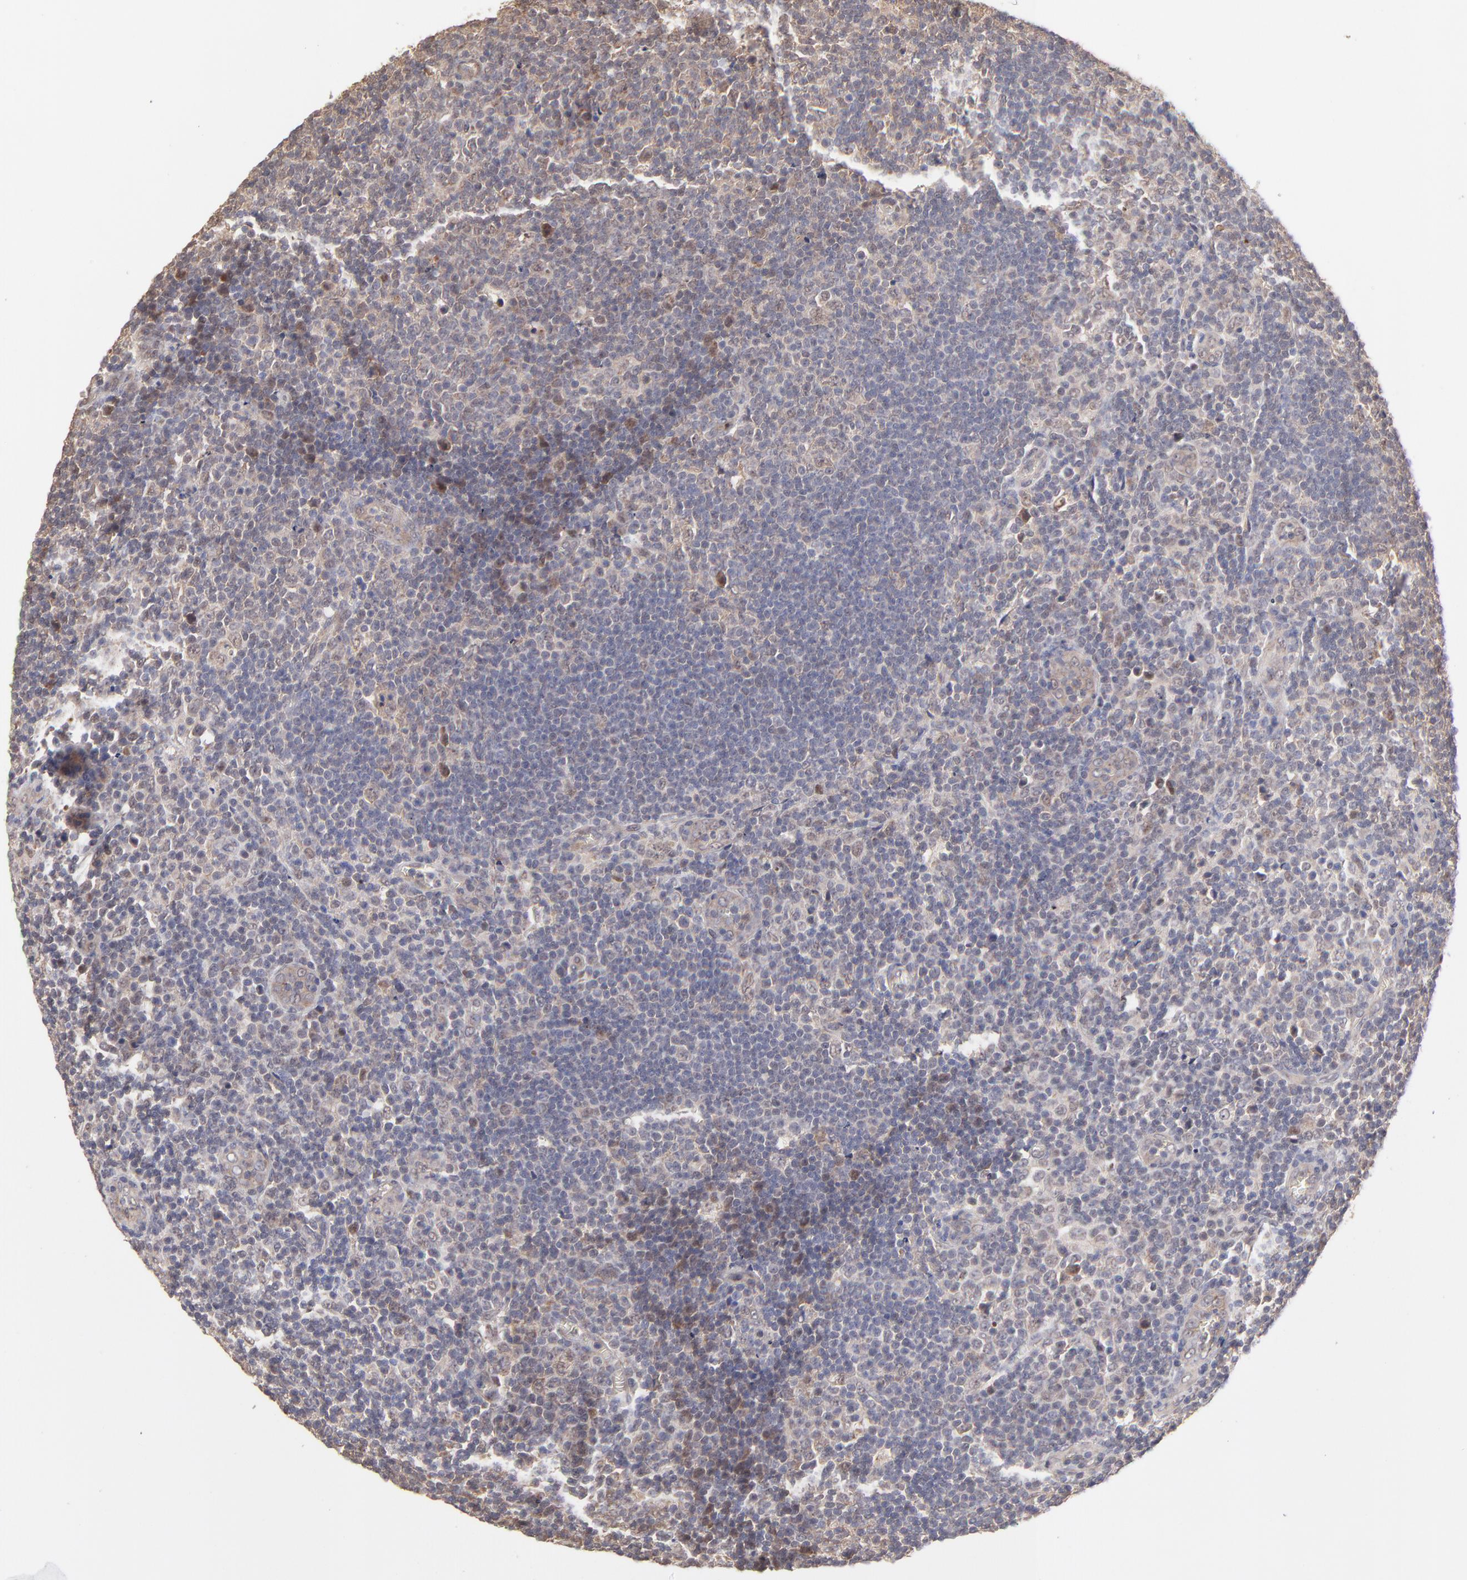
{"staining": {"intensity": "moderate", "quantity": "<25%", "location": "cytoplasmic/membranous,nuclear"}, "tissue": "lymphoma", "cell_type": "Tumor cells", "image_type": "cancer", "snomed": [{"axis": "morphology", "description": "Malignant lymphoma, non-Hodgkin's type, Low grade"}, {"axis": "topography", "description": "Lymph node"}], "caption": "Immunohistochemistry (IHC) staining of lymphoma, which reveals low levels of moderate cytoplasmic/membranous and nuclear positivity in approximately <25% of tumor cells indicating moderate cytoplasmic/membranous and nuclear protein positivity. The staining was performed using DAB (brown) for protein detection and nuclei were counterstained in hematoxylin (blue).", "gene": "PSMD14", "patient": {"sex": "male", "age": 74}}